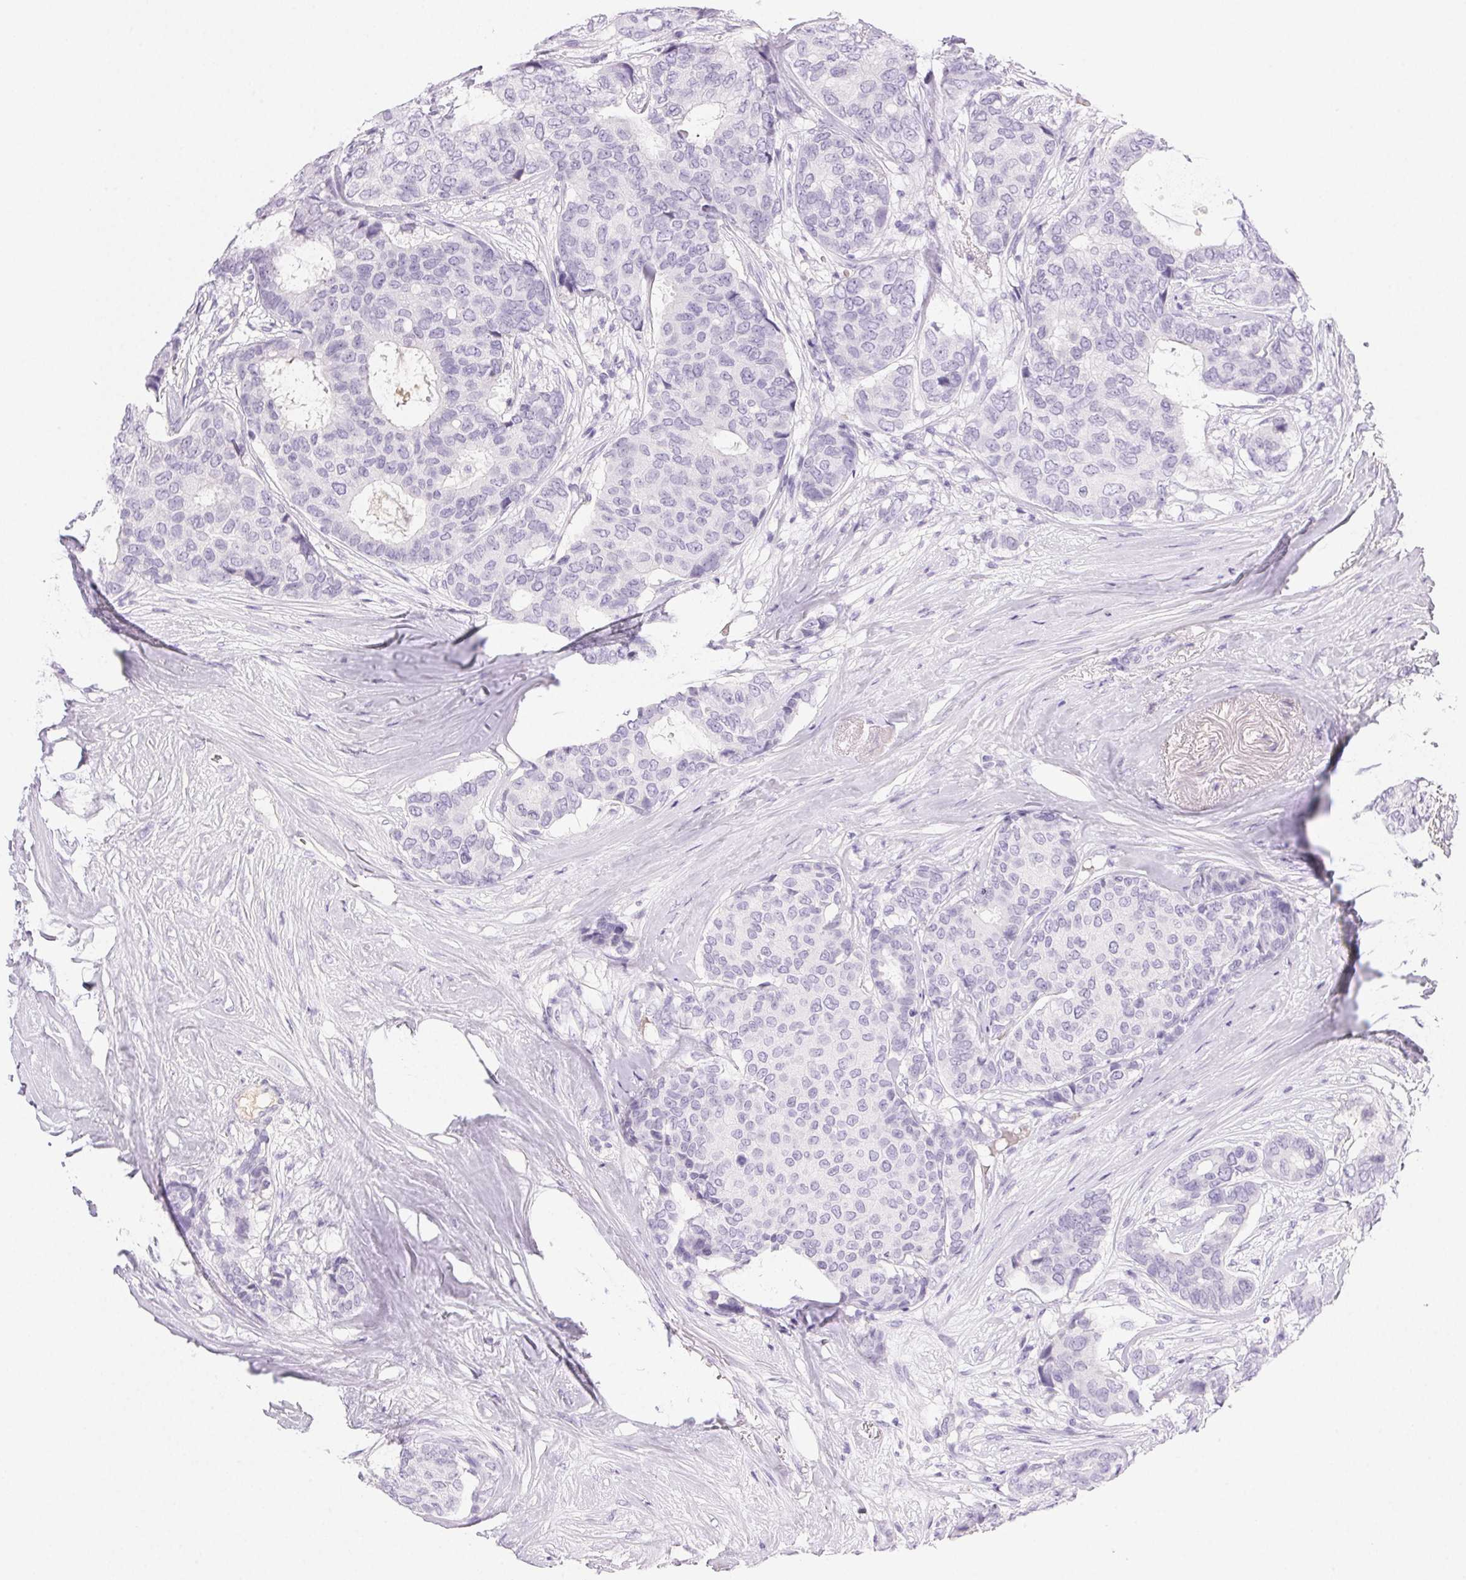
{"staining": {"intensity": "negative", "quantity": "none", "location": "none"}, "tissue": "breast cancer", "cell_type": "Tumor cells", "image_type": "cancer", "snomed": [{"axis": "morphology", "description": "Duct carcinoma"}, {"axis": "topography", "description": "Breast"}], "caption": "Breast cancer was stained to show a protein in brown. There is no significant staining in tumor cells.", "gene": "PADI4", "patient": {"sex": "female", "age": 75}}